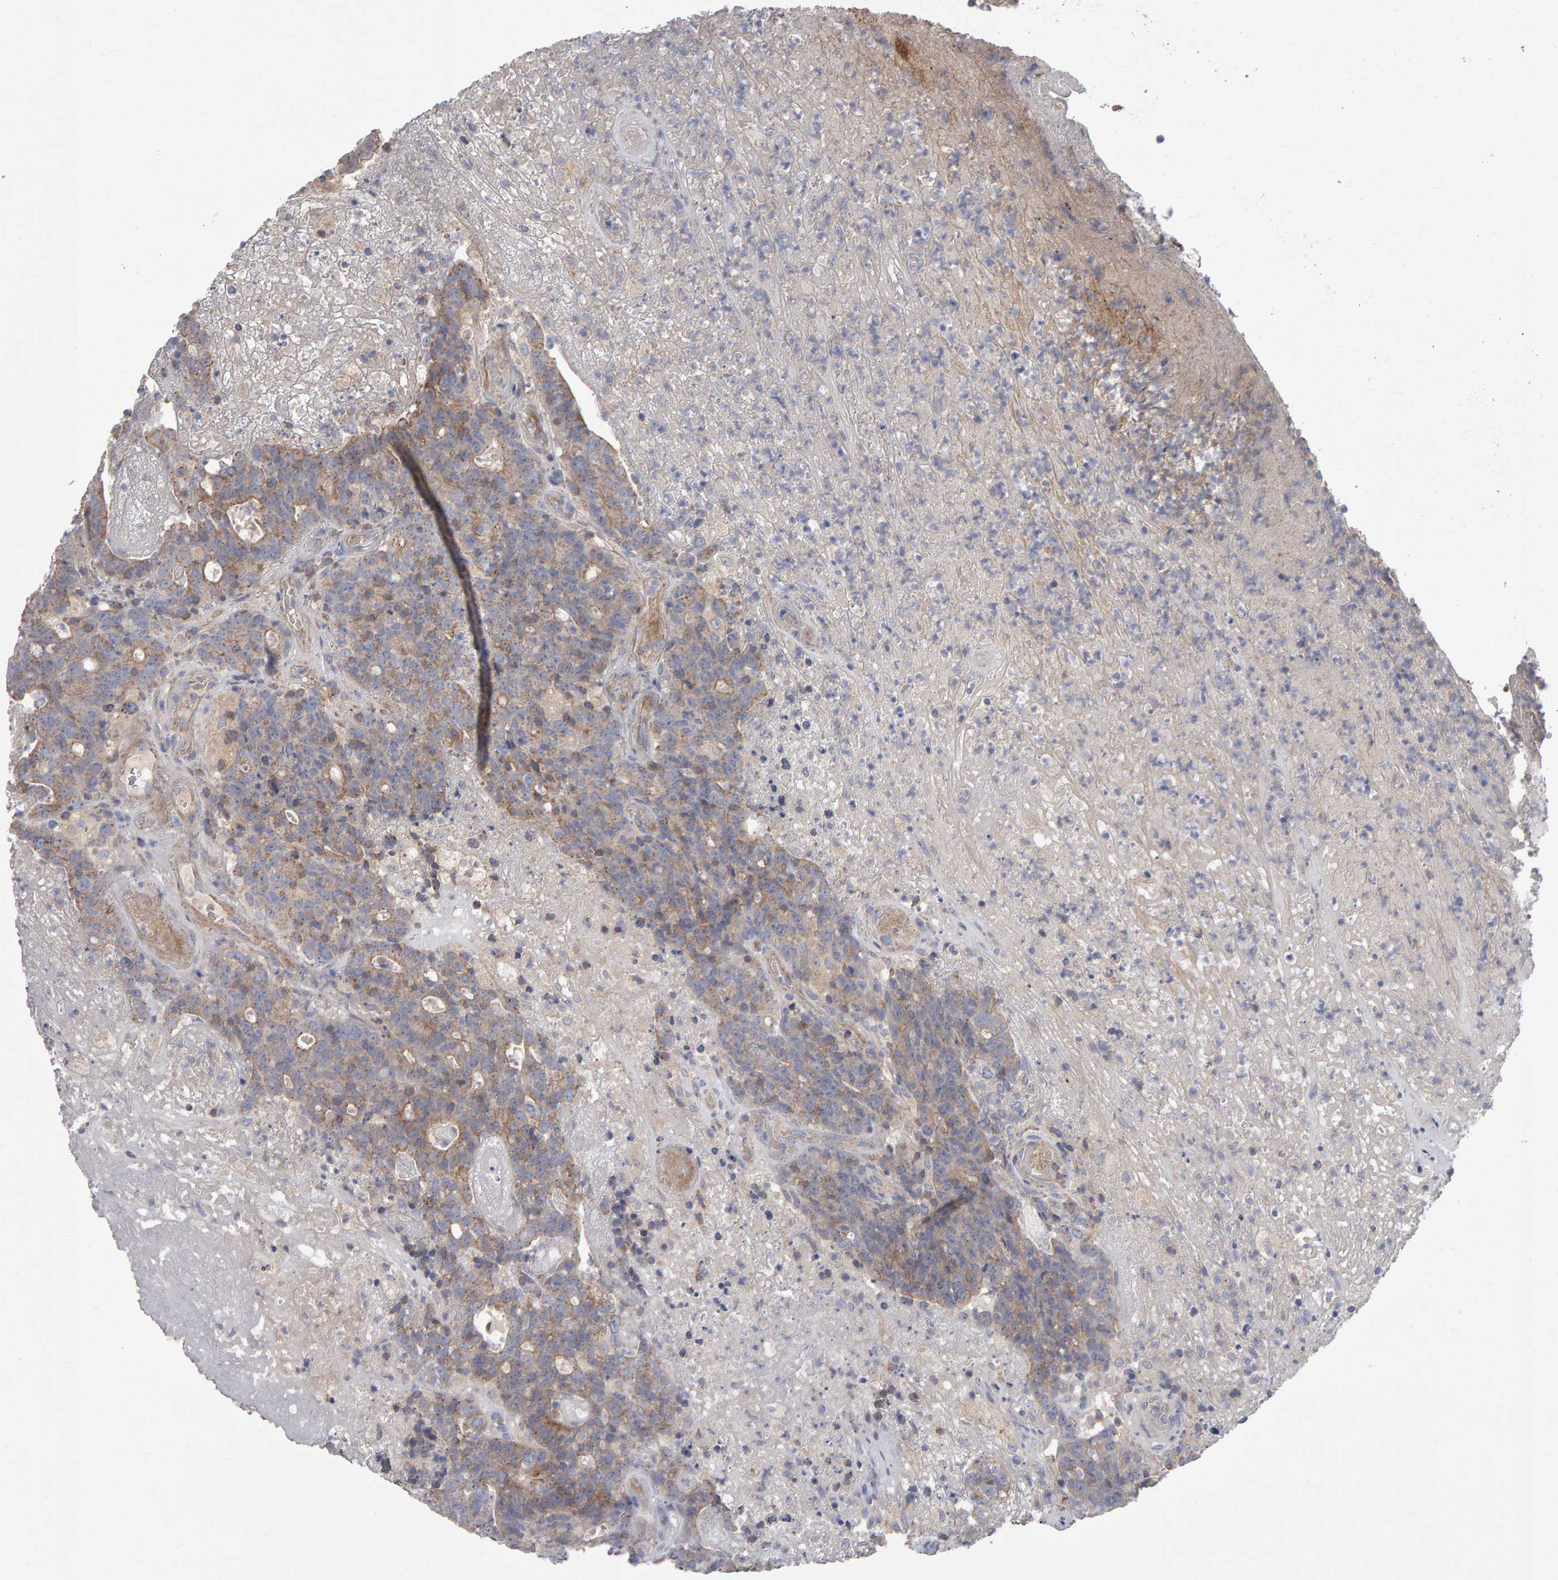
{"staining": {"intensity": "weak", "quantity": "25%-75%", "location": "cytoplasmic/membranous"}, "tissue": "colorectal cancer", "cell_type": "Tumor cells", "image_type": "cancer", "snomed": [{"axis": "morphology", "description": "Normal tissue, NOS"}, {"axis": "morphology", "description": "Adenocarcinoma, NOS"}, {"axis": "topography", "description": "Colon"}], "caption": "A brown stain highlights weak cytoplasmic/membranous staining of a protein in human adenocarcinoma (colorectal) tumor cells.", "gene": "PGS1", "patient": {"sex": "female", "age": 75}}